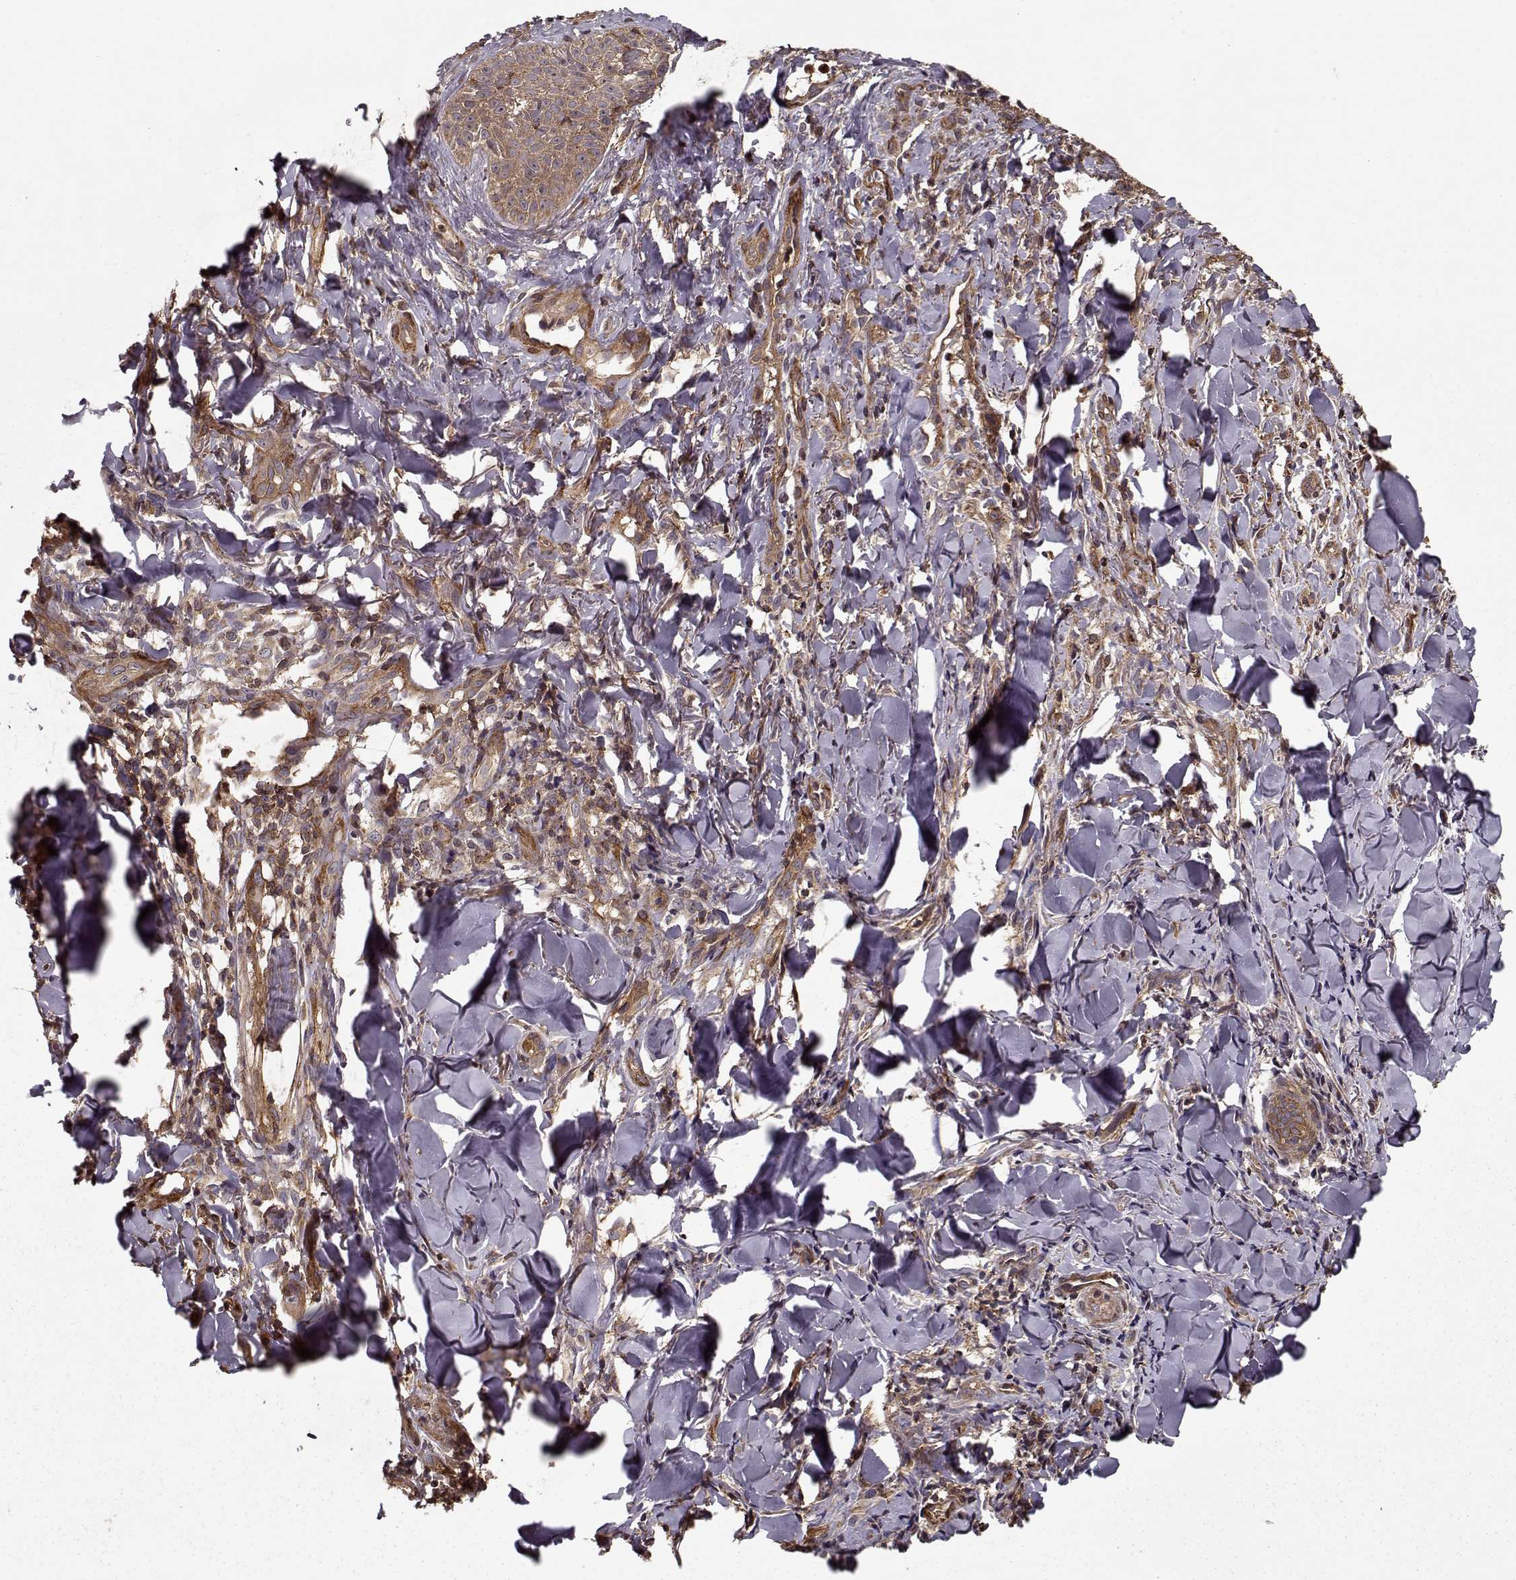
{"staining": {"intensity": "moderate", "quantity": ">75%", "location": "cytoplasmic/membranous"}, "tissue": "melanoma", "cell_type": "Tumor cells", "image_type": "cancer", "snomed": [{"axis": "morphology", "description": "Malignant melanoma, NOS"}, {"axis": "topography", "description": "Skin"}], "caption": "High-magnification brightfield microscopy of melanoma stained with DAB (3,3'-diaminobenzidine) (brown) and counterstained with hematoxylin (blue). tumor cells exhibit moderate cytoplasmic/membranous expression is identified in approximately>75% of cells.", "gene": "PPP1R12A", "patient": {"sex": "male", "age": 67}}